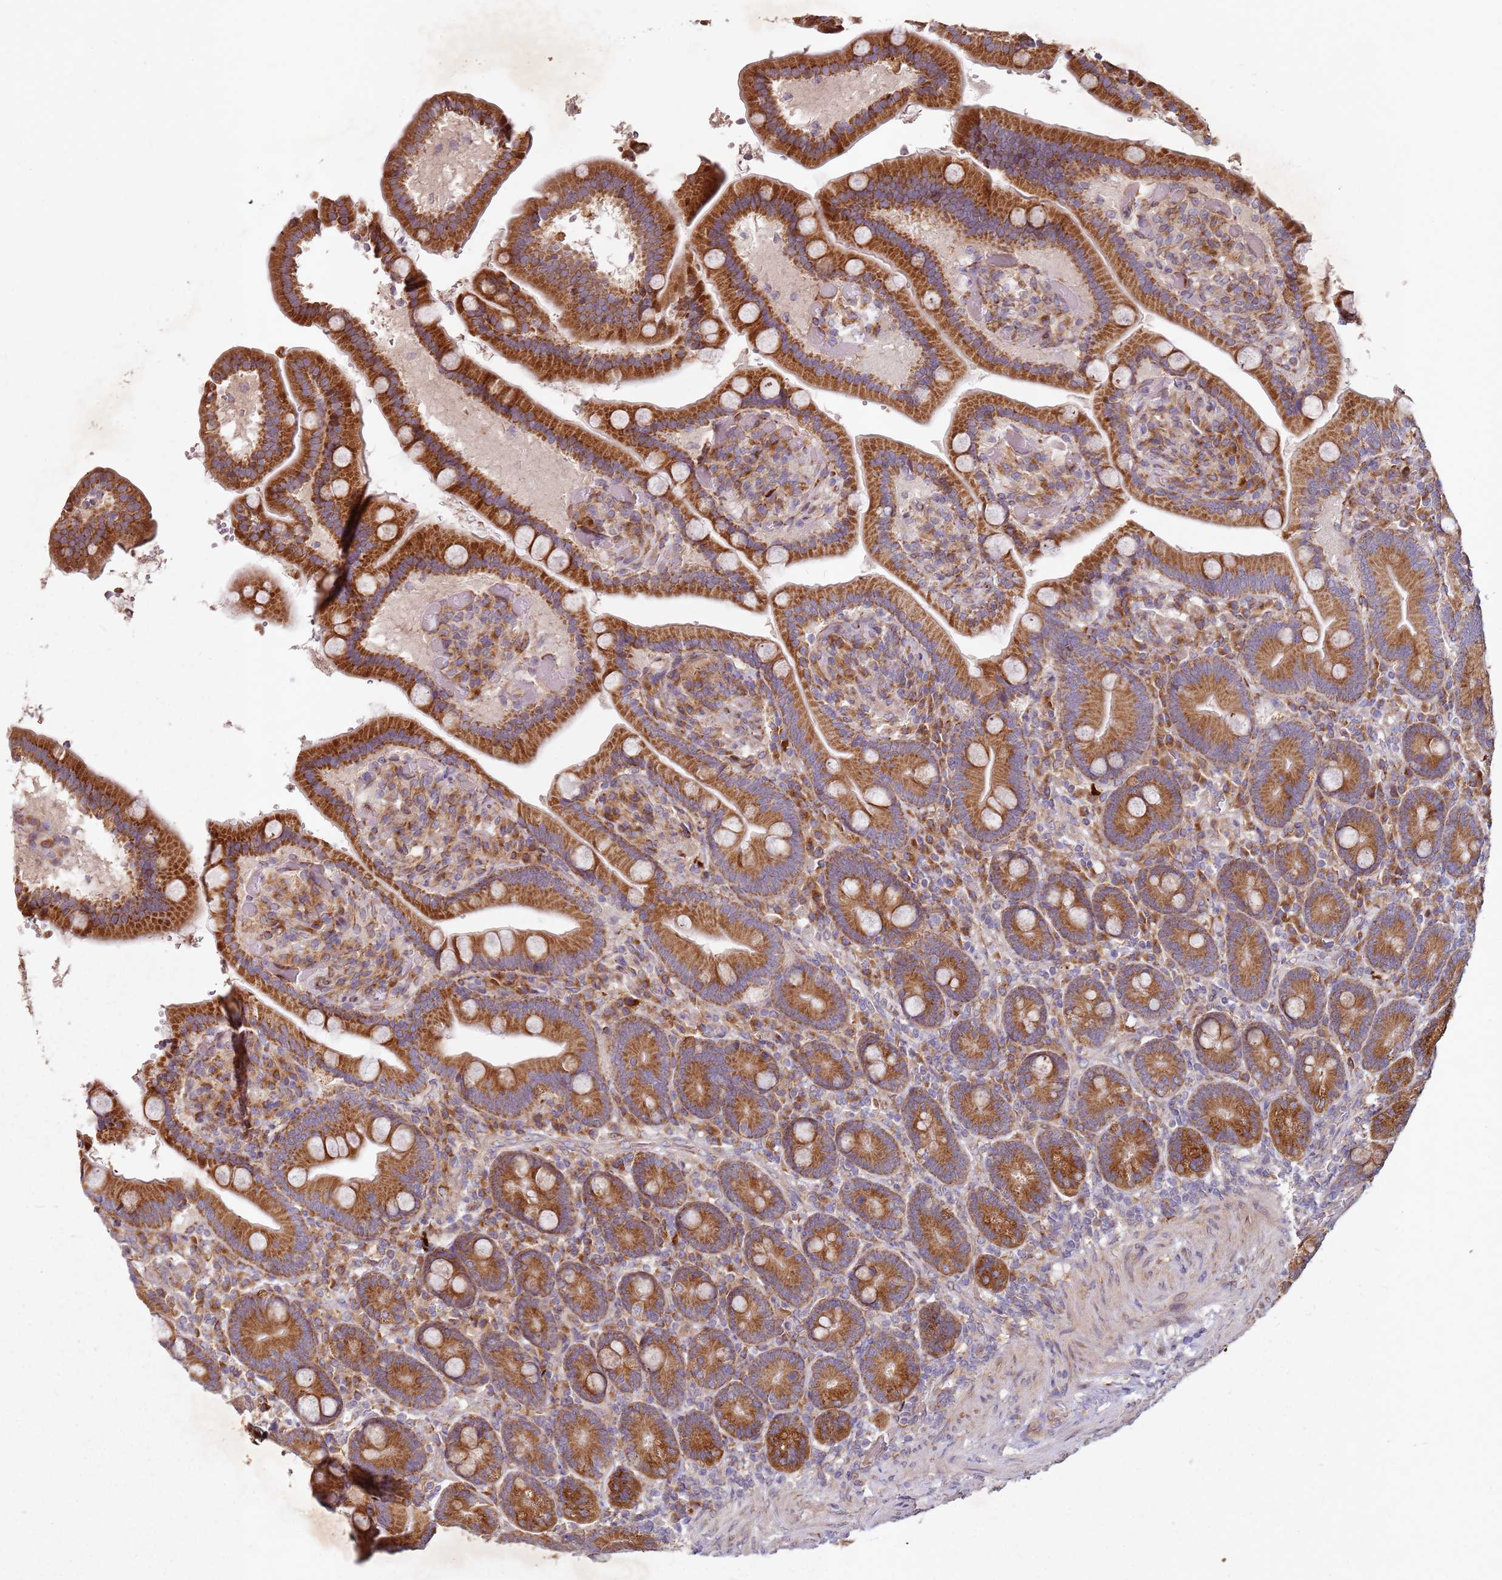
{"staining": {"intensity": "strong", "quantity": ">75%", "location": "cytoplasmic/membranous"}, "tissue": "duodenum", "cell_type": "Glandular cells", "image_type": "normal", "snomed": [{"axis": "morphology", "description": "Normal tissue, NOS"}, {"axis": "topography", "description": "Duodenum"}], "caption": "Glandular cells demonstrate high levels of strong cytoplasmic/membranous staining in approximately >75% of cells in benign human duodenum. The protein of interest is shown in brown color, while the nuclei are stained blue.", "gene": "ARFRP1", "patient": {"sex": "female", "age": 62}}